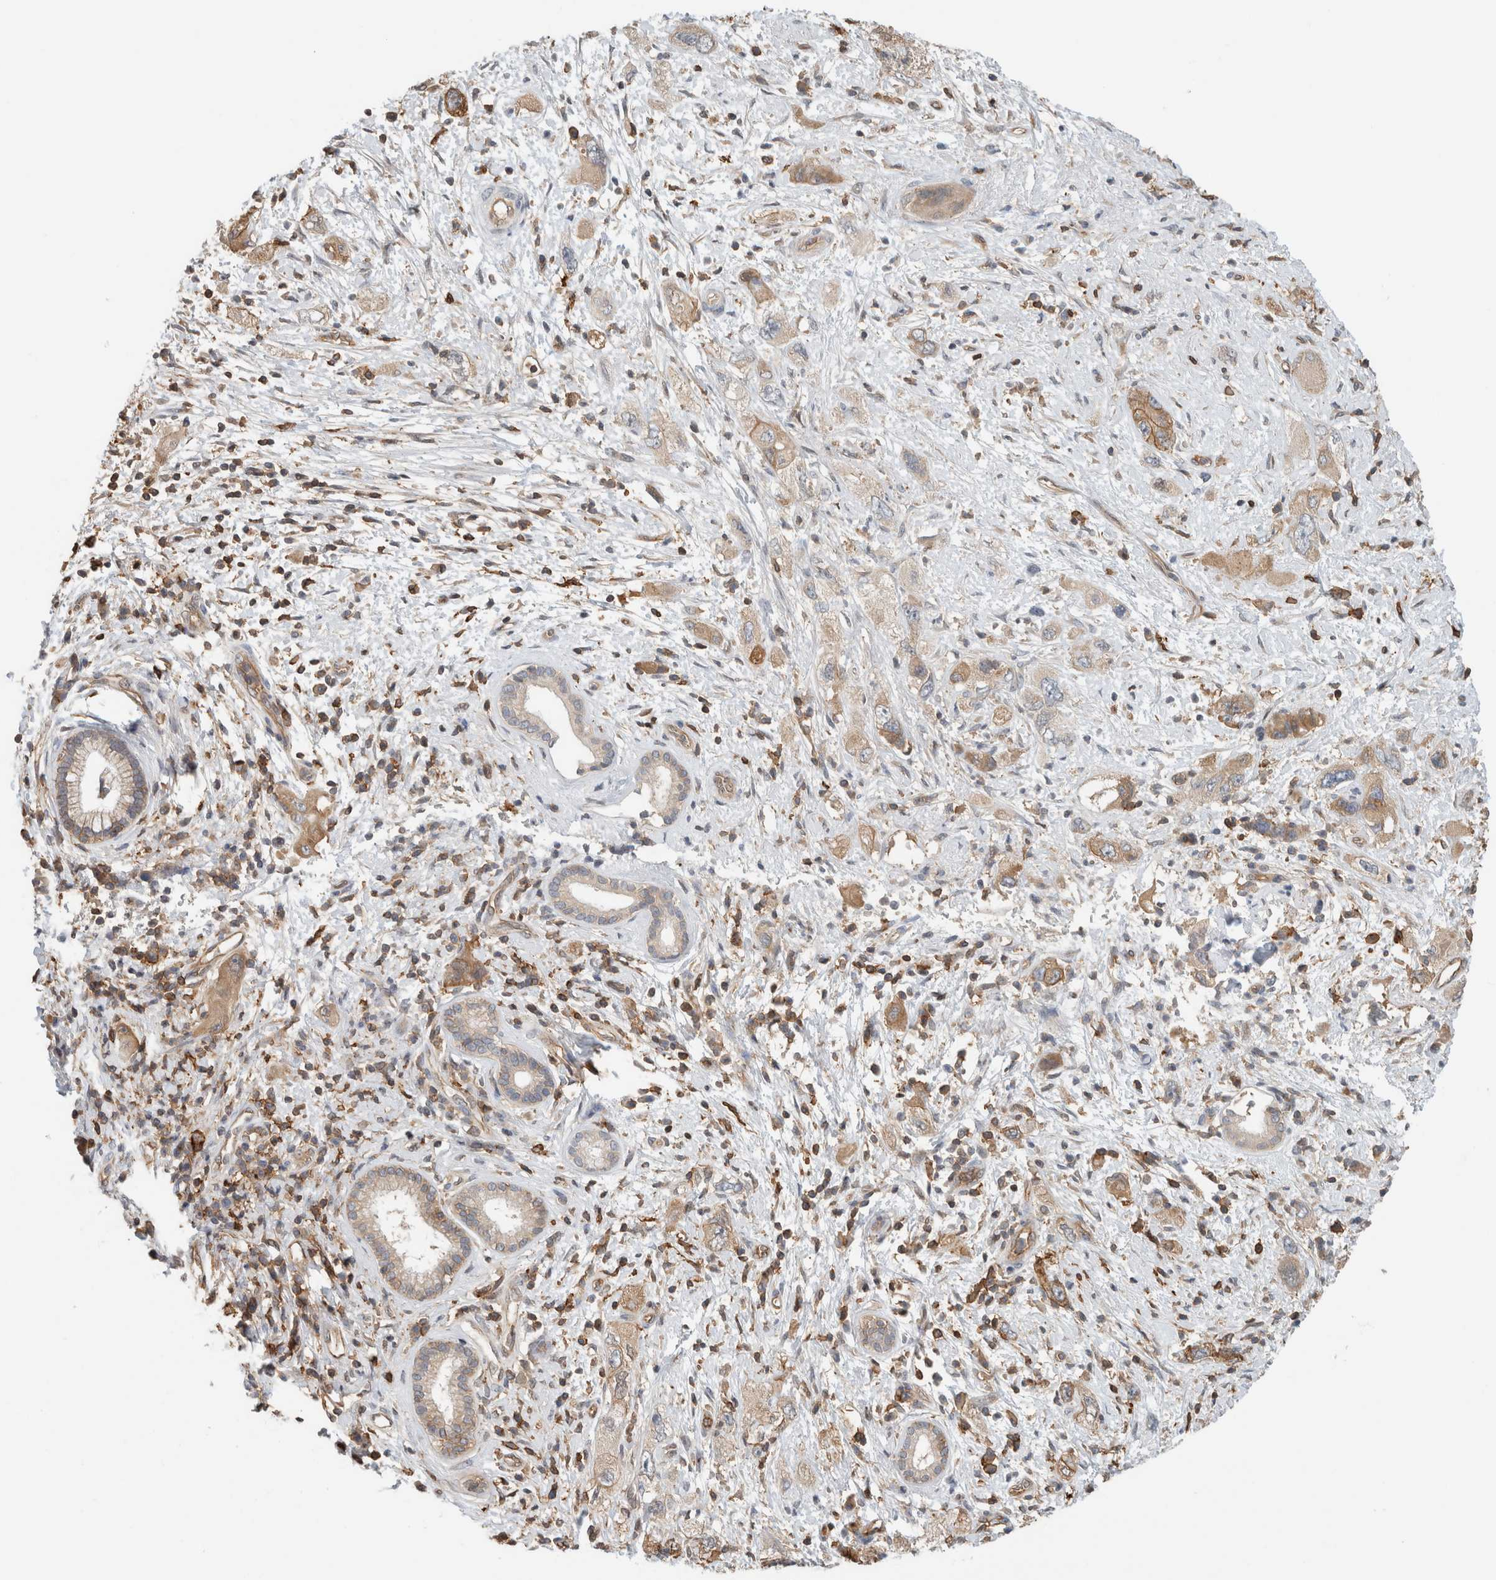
{"staining": {"intensity": "moderate", "quantity": "<25%", "location": "cytoplasmic/membranous"}, "tissue": "pancreatic cancer", "cell_type": "Tumor cells", "image_type": "cancer", "snomed": [{"axis": "morphology", "description": "Adenocarcinoma, NOS"}, {"axis": "topography", "description": "Pancreas"}], "caption": "High-power microscopy captured an IHC histopathology image of pancreatic cancer (adenocarcinoma), revealing moderate cytoplasmic/membranous positivity in about <25% of tumor cells. Nuclei are stained in blue.", "gene": "PFDN4", "patient": {"sex": "female", "age": 73}}